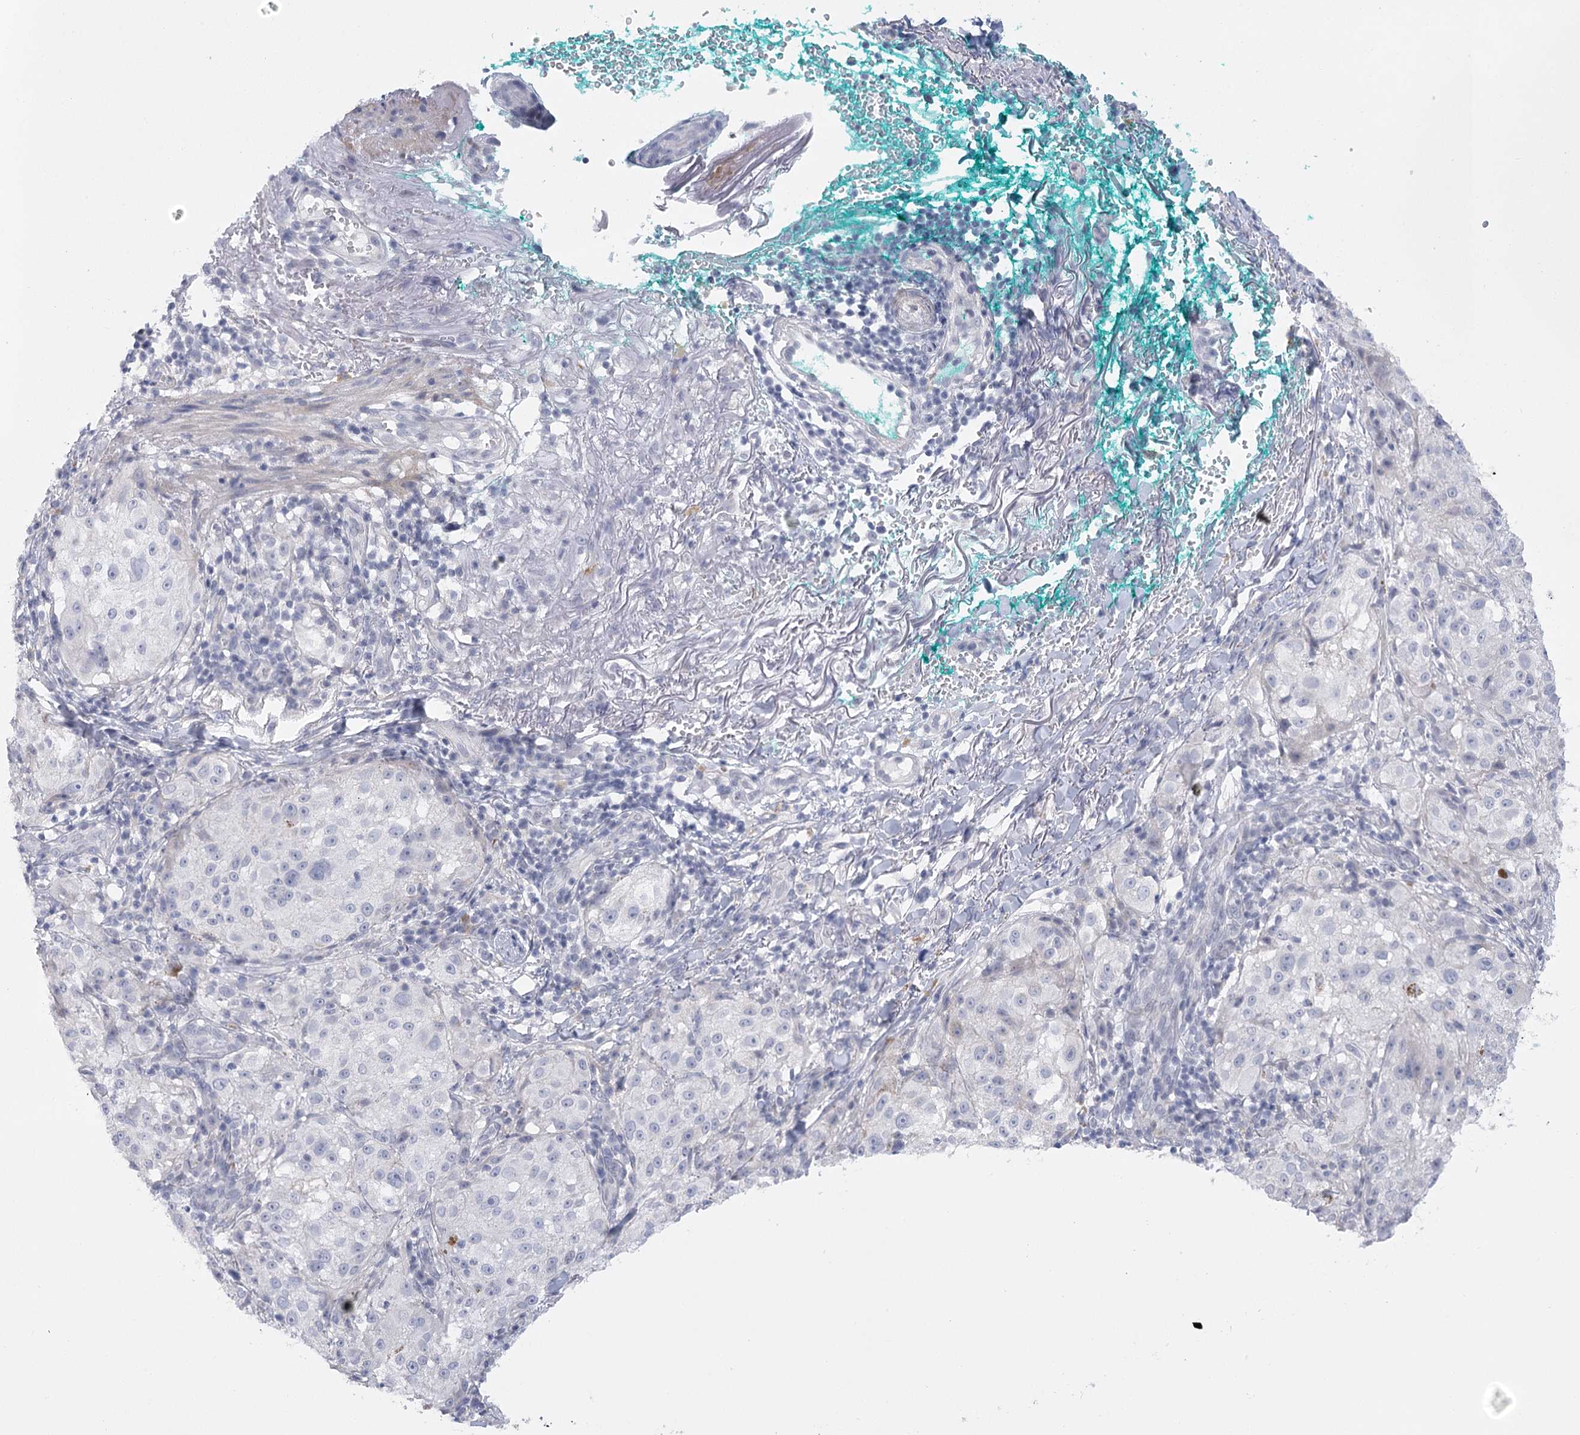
{"staining": {"intensity": "negative", "quantity": "none", "location": "none"}, "tissue": "melanoma", "cell_type": "Tumor cells", "image_type": "cancer", "snomed": [{"axis": "morphology", "description": "Necrosis, NOS"}, {"axis": "morphology", "description": "Malignant melanoma, NOS"}, {"axis": "topography", "description": "Skin"}], "caption": "Micrograph shows no protein expression in tumor cells of melanoma tissue.", "gene": "FAM76B", "patient": {"sex": "female", "age": 87}}